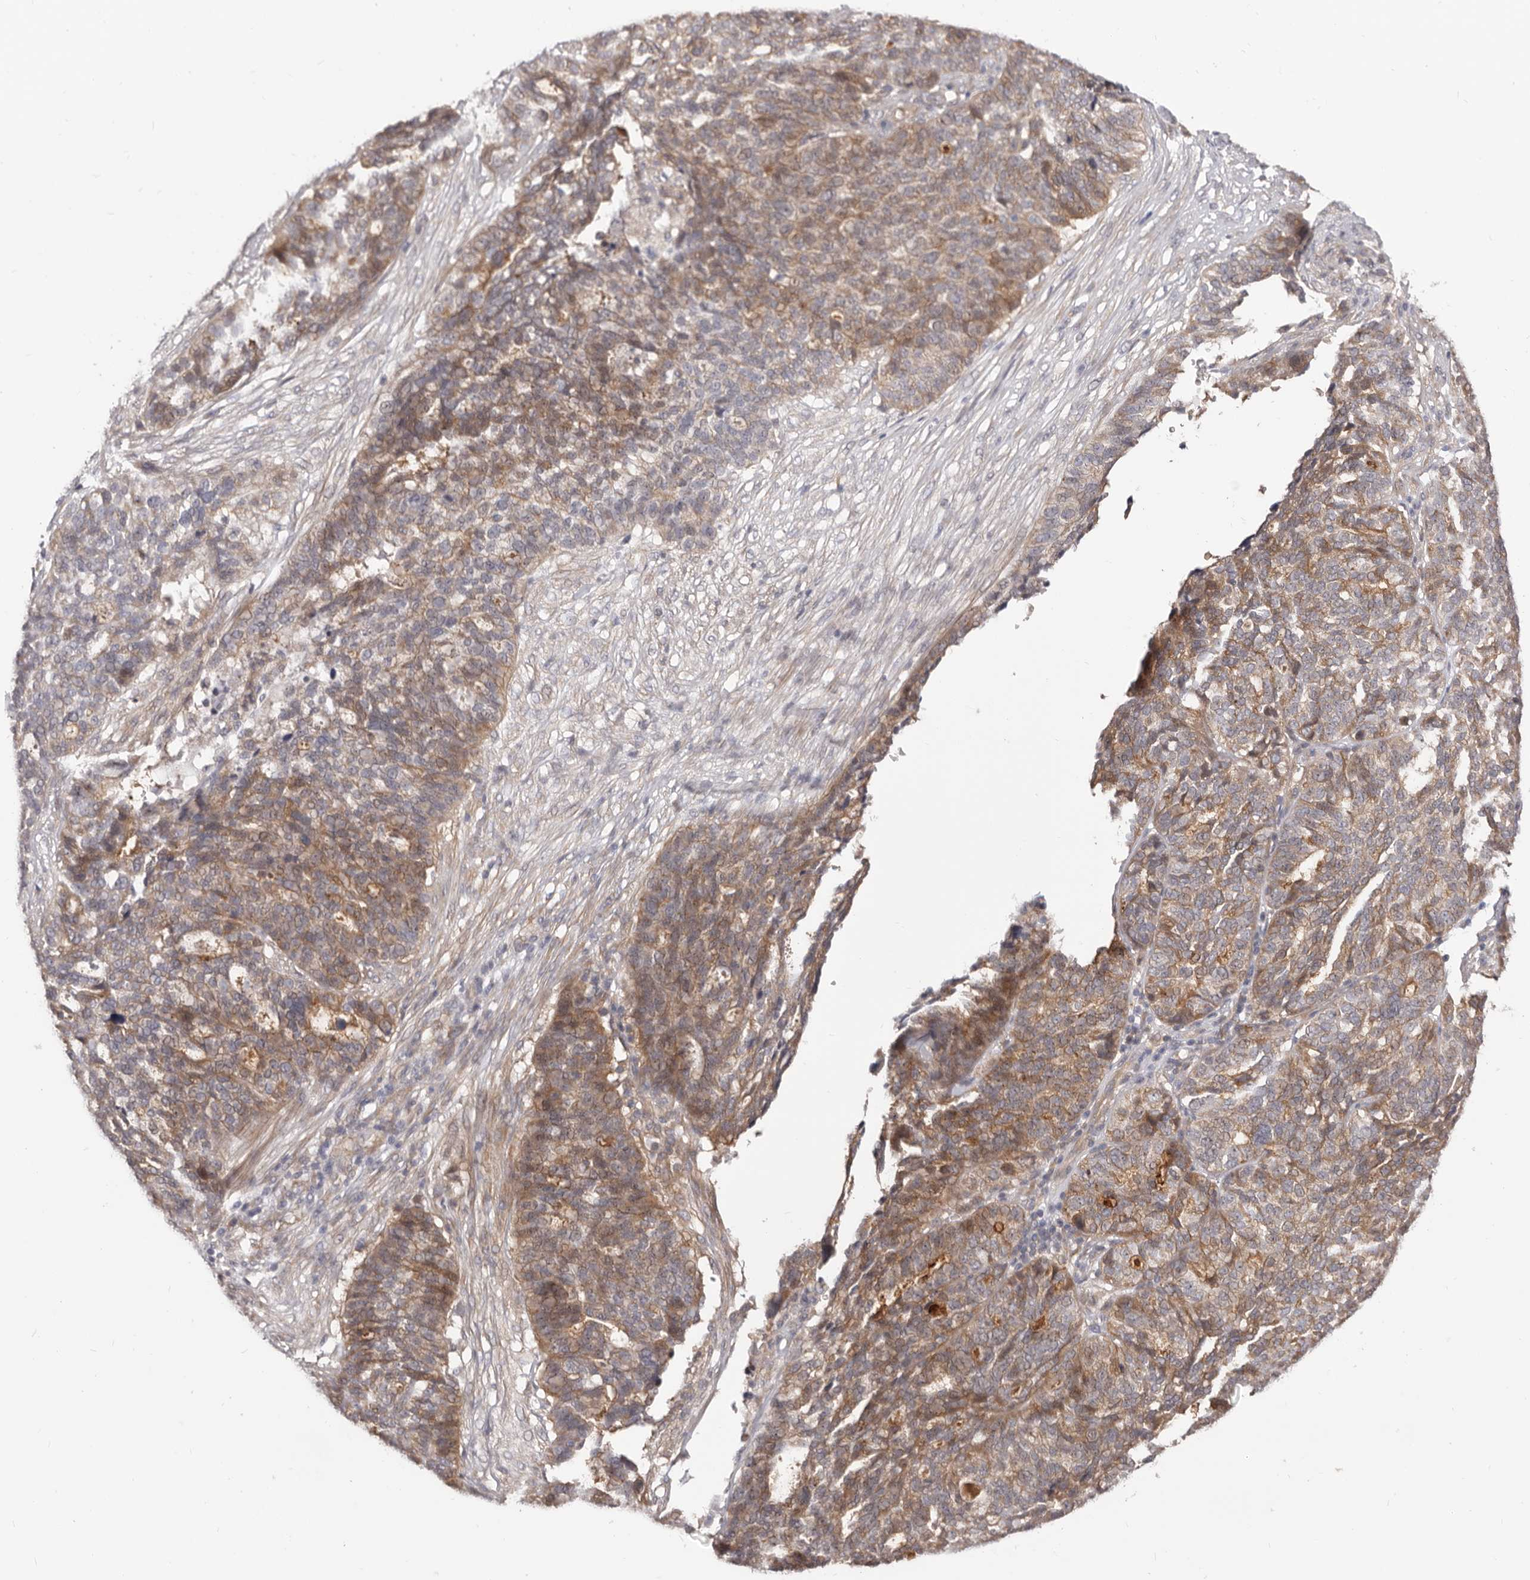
{"staining": {"intensity": "moderate", "quantity": ">75%", "location": "cytoplasmic/membranous"}, "tissue": "ovarian cancer", "cell_type": "Tumor cells", "image_type": "cancer", "snomed": [{"axis": "morphology", "description": "Cystadenocarcinoma, serous, NOS"}, {"axis": "topography", "description": "Ovary"}], "caption": "Immunohistochemistry (IHC) staining of serous cystadenocarcinoma (ovarian), which exhibits medium levels of moderate cytoplasmic/membranous positivity in approximately >75% of tumor cells indicating moderate cytoplasmic/membranous protein staining. The staining was performed using DAB (3,3'-diaminobenzidine) (brown) for protein detection and nuclei were counterstained in hematoxylin (blue).", "gene": "GPATCH4", "patient": {"sex": "female", "age": 59}}